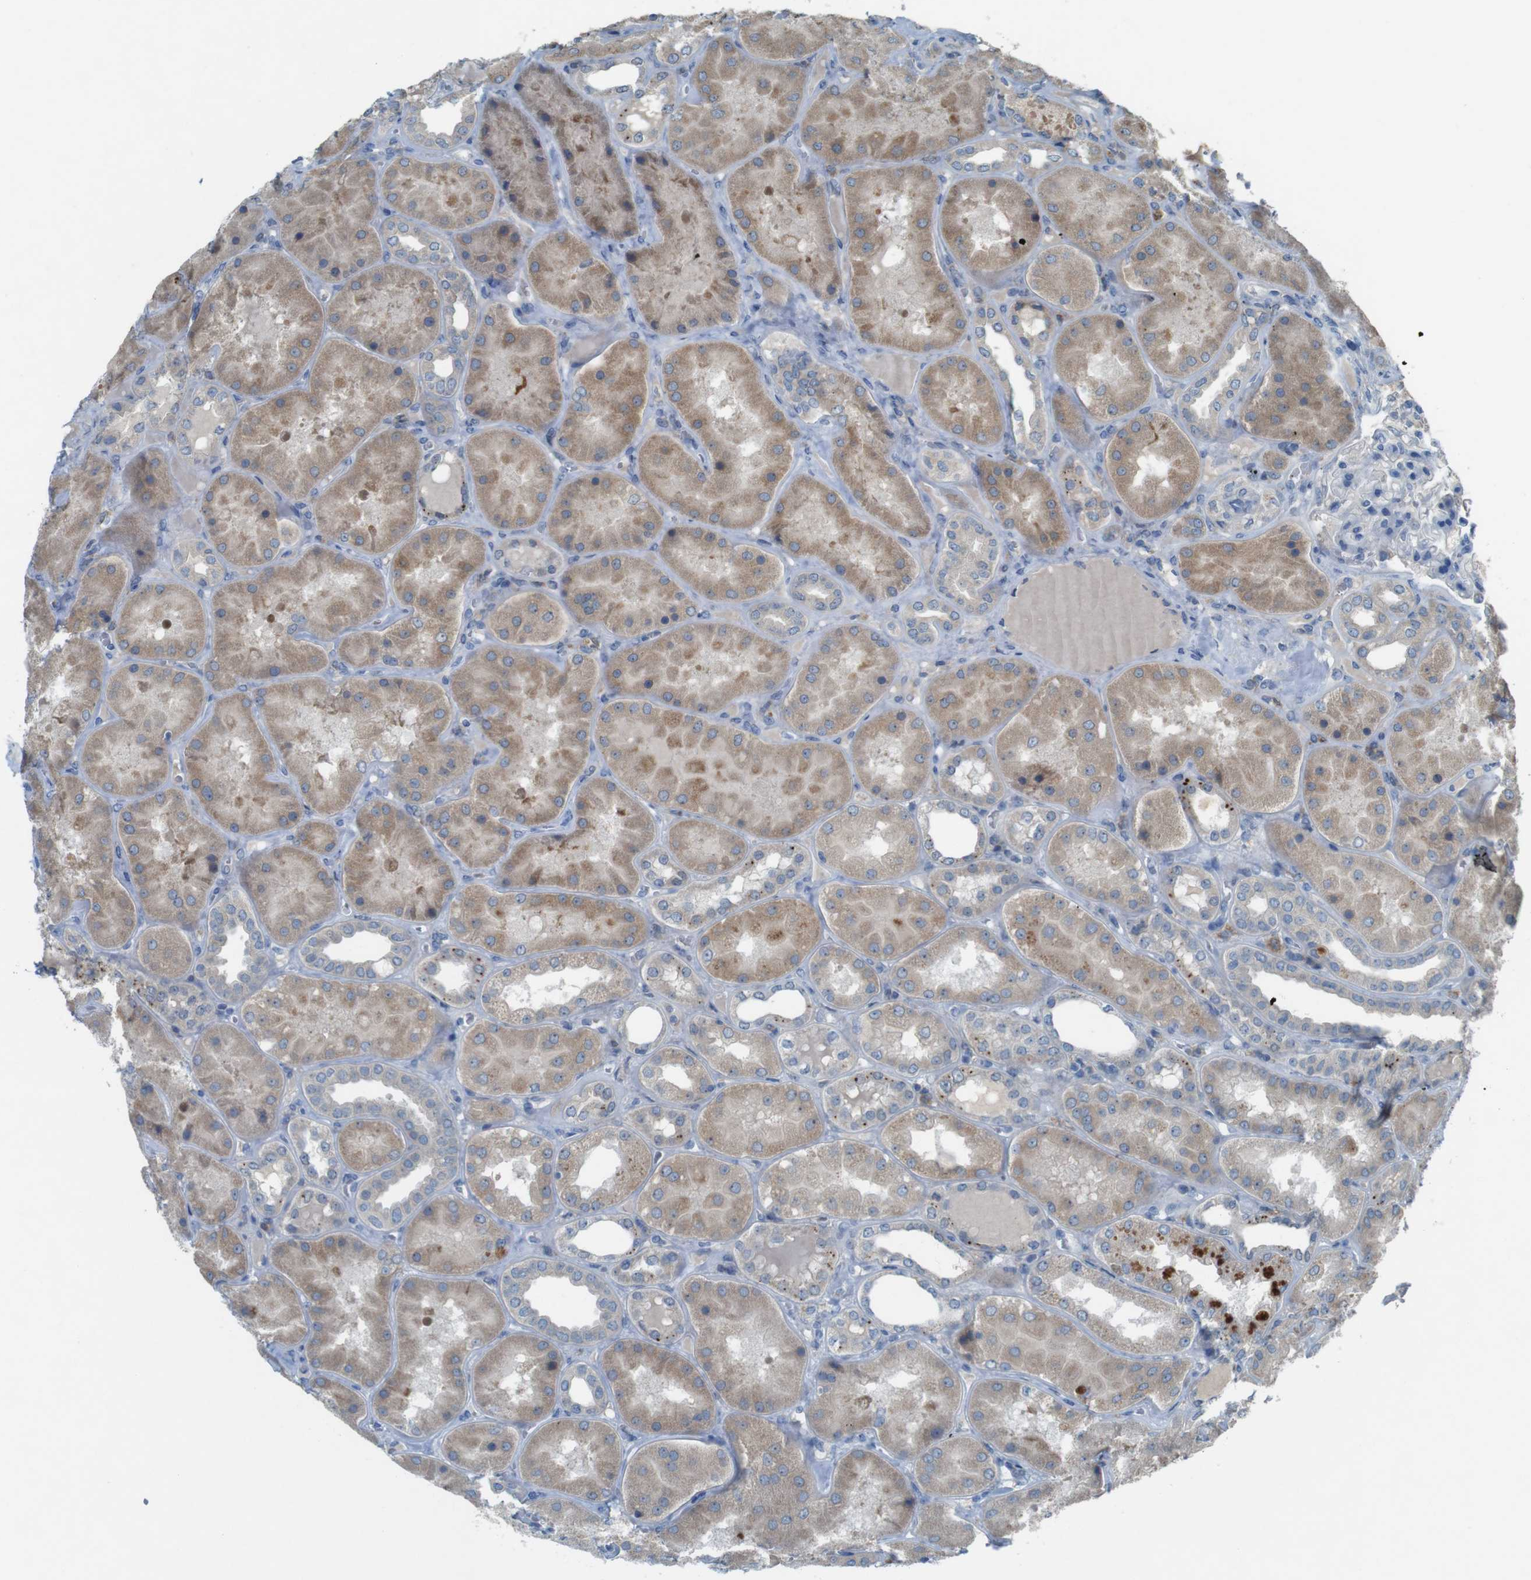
{"staining": {"intensity": "negative", "quantity": "none", "location": "none"}, "tissue": "kidney", "cell_type": "Cells in glomeruli", "image_type": "normal", "snomed": [{"axis": "morphology", "description": "Normal tissue, NOS"}, {"axis": "topography", "description": "Kidney"}], "caption": "A high-resolution image shows IHC staining of unremarkable kidney, which displays no significant positivity in cells in glomeruli.", "gene": "MOGAT3", "patient": {"sex": "female", "age": 56}}